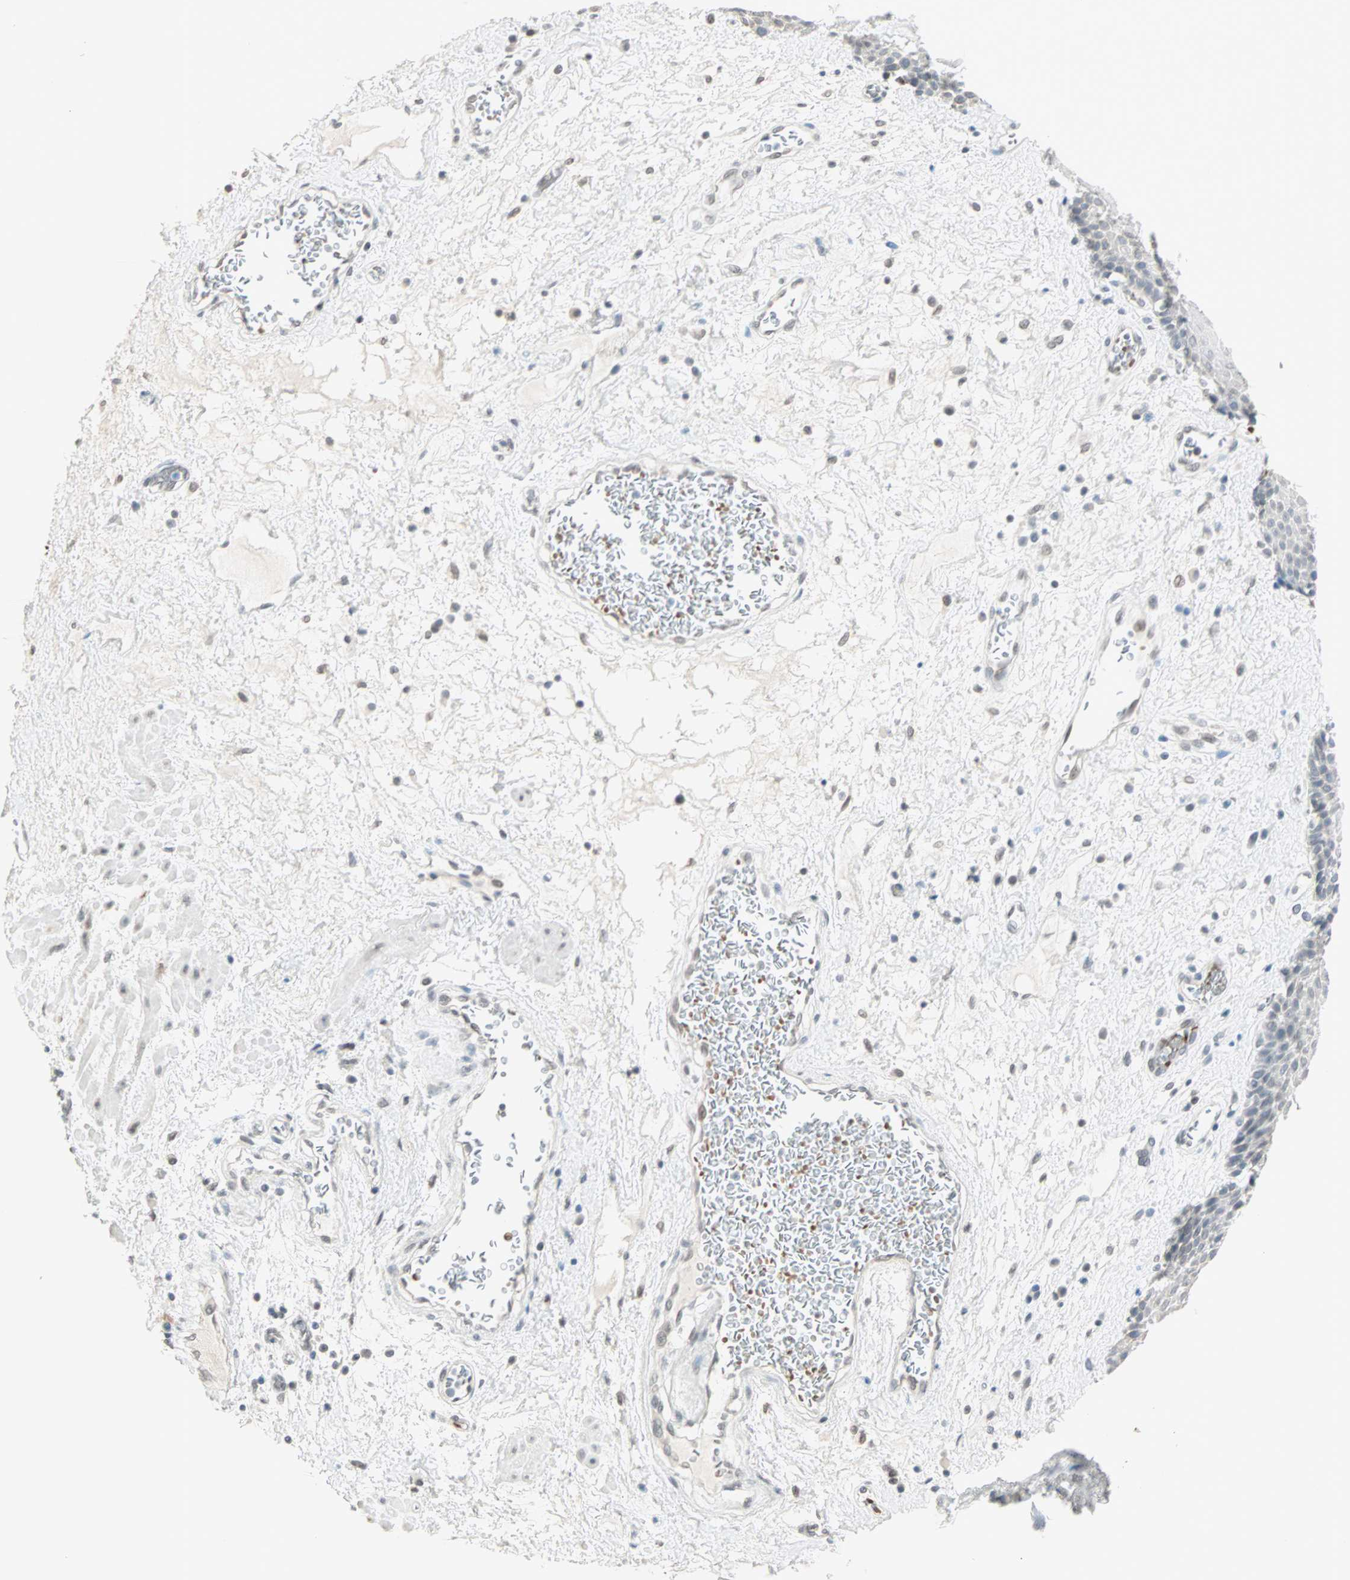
{"staining": {"intensity": "weak", "quantity": "<25%", "location": "nuclear"}, "tissue": "esophagus", "cell_type": "Squamous epithelial cells", "image_type": "normal", "snomed": [{"axis": "morphology", "description": "Normal tissue, NOS"}, {"axis": "topography", "description": "Esophagus"}], "caption": "A photomicrograph of esophagus stained for a protein displays no brown staining in squamous epithelial cells.", "gene": "BCAN", "patient": {"sex": "male", "age": 48}}